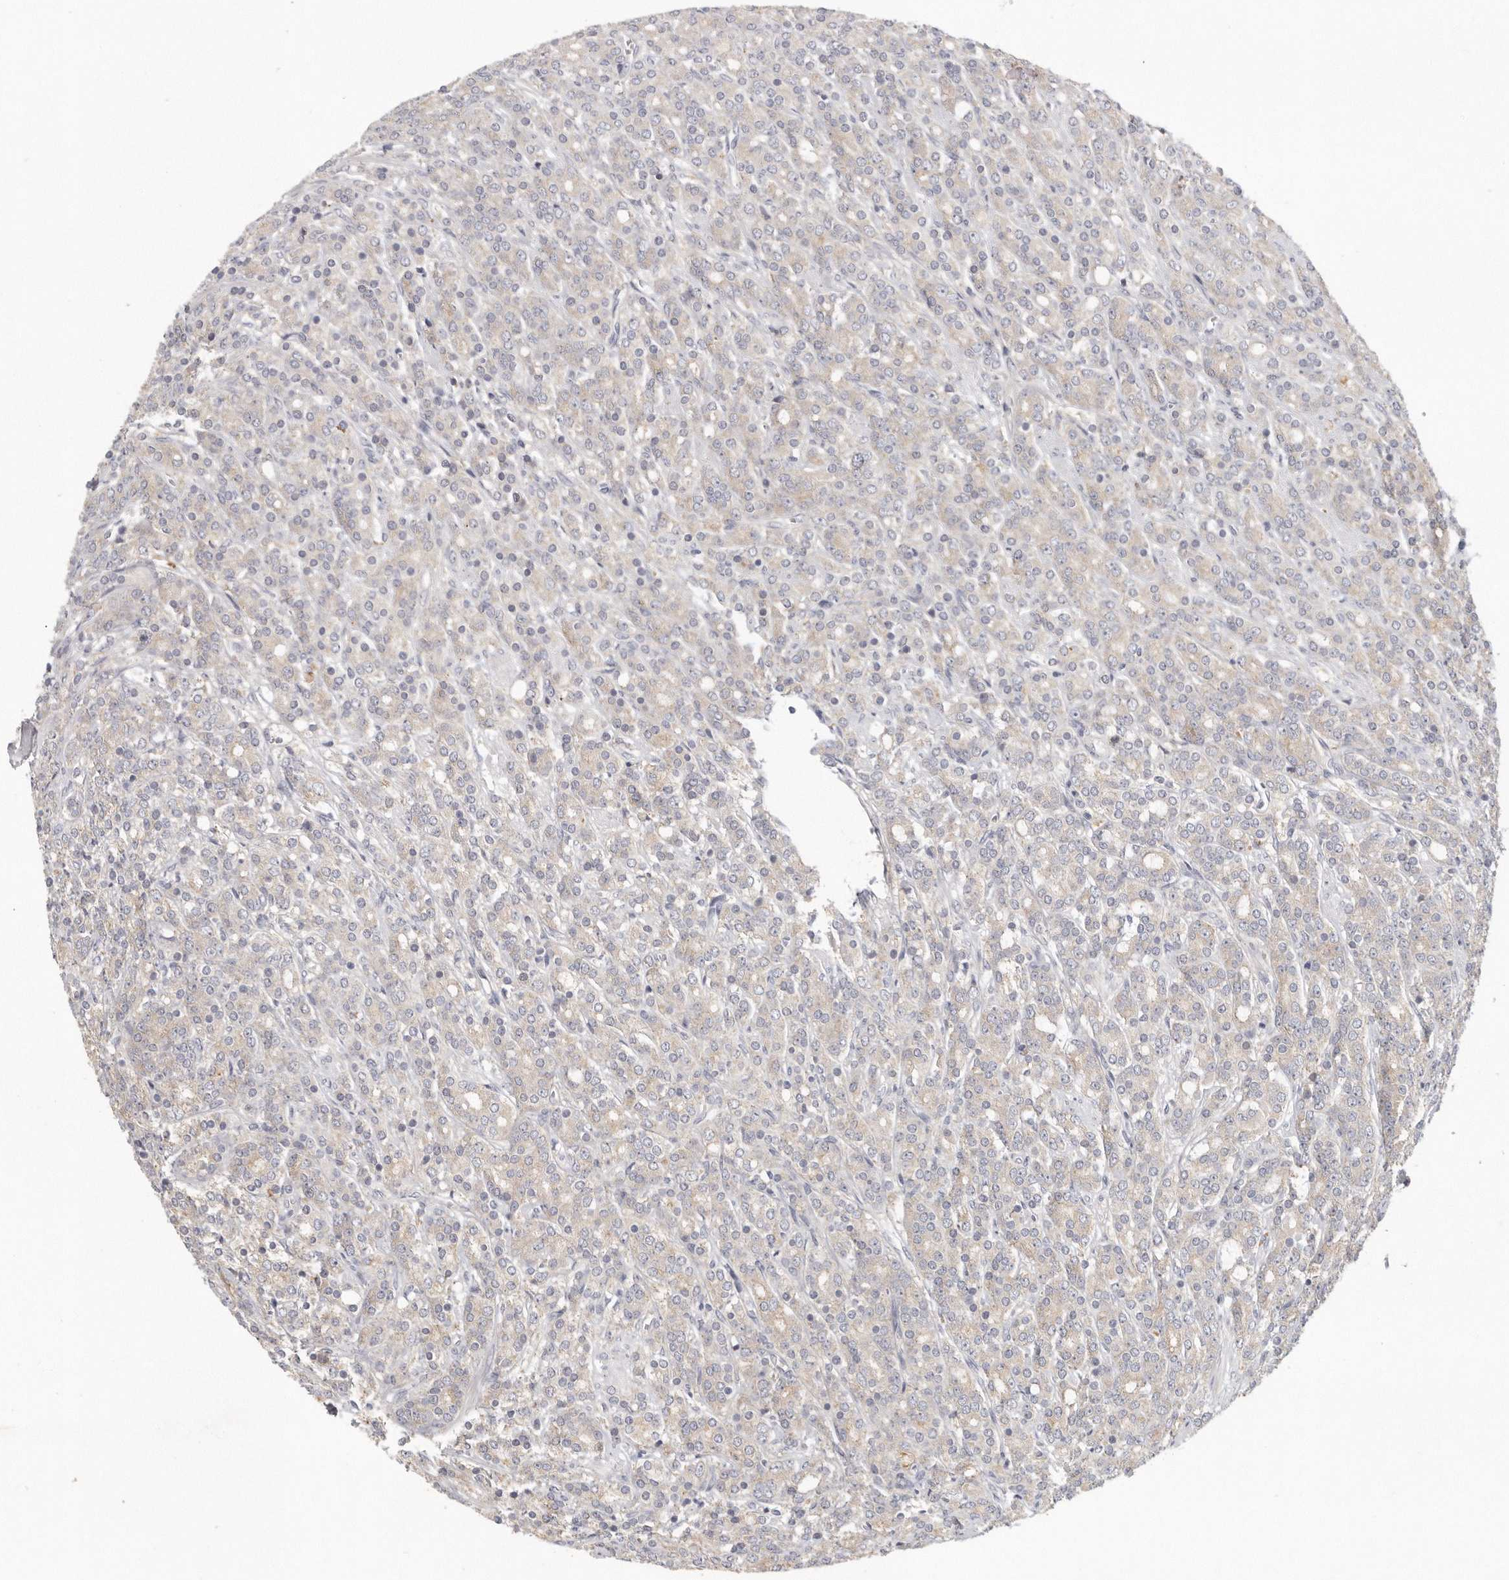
{"staining": {"intensity": "negative", "quantity": "none", "location": "none"}, "tissue": "prostate cancer", "cell_type": "Tumor cells", "image_type": "cancer", "snomed": [{"axis": "morphology", "description": "Adenocarcinoma, High grade"}, {"axis": "topography", "description": "Prostate"}], "caption": "Immunohistochemical staining of human prostate cancer exhibits no significant positivity in tumor cells.", "gene": "CFAP298", "patient": {"sex": "male", "age": 62}}